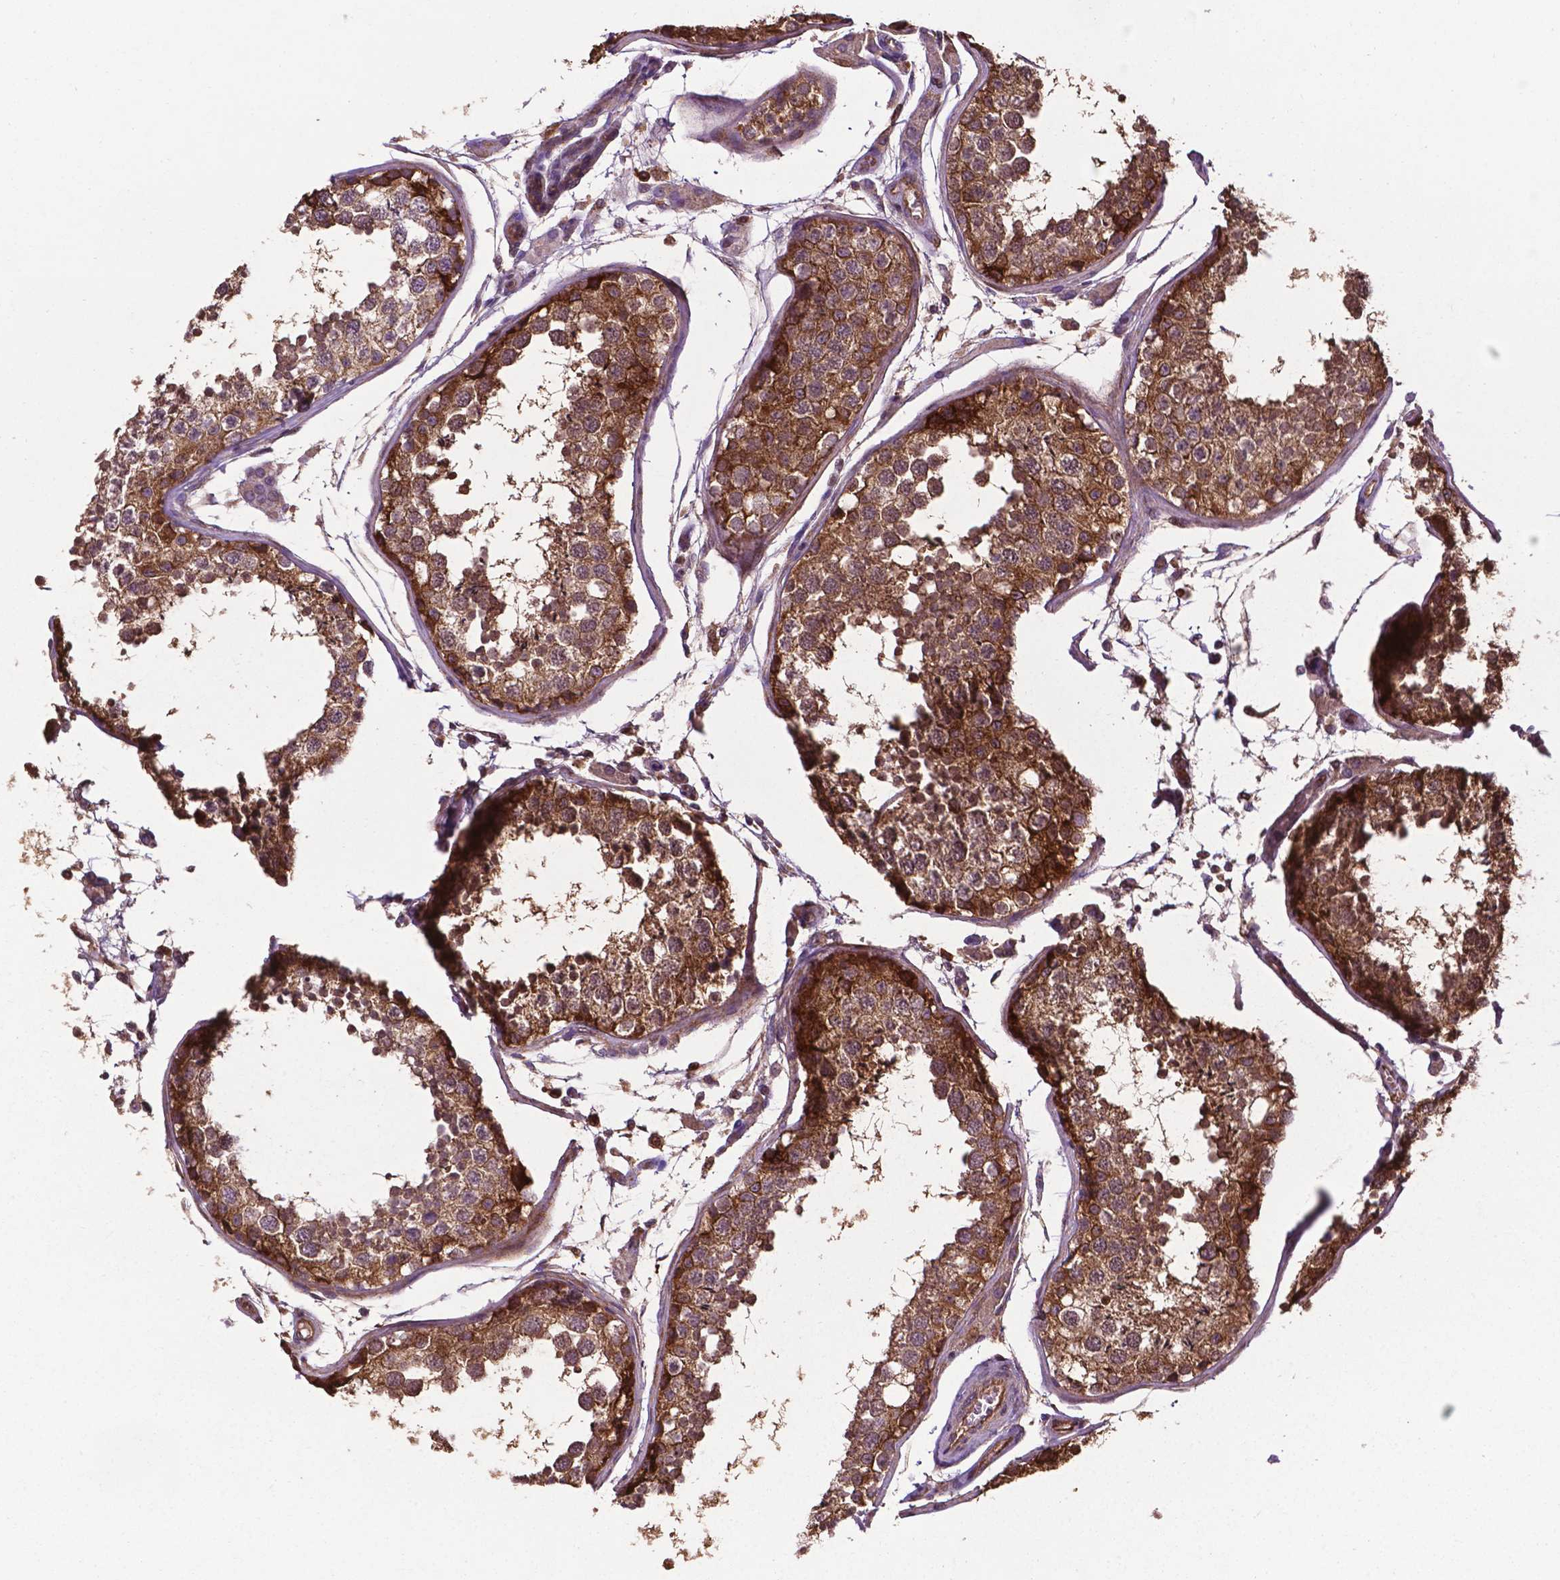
{"staining": {"intensity": "strong", "quantity": ">75%", "location": "cytoplasmic/membranous"}, "tissue": "testis", "cell_type": "Cells in seminiferous ducts", "image_type": "normal", "snomed": [{"axis": "morphology", "description": "Normal tissue, NOS"}, {"axis": "topography", "description": "Testis"}], "caption": "This histopathology image exhibits IHC staining of benign testis, with high strong cytoplasmic/membranous expression in about >75% of cells in seminiferous ducts.", "gene": "SMAD3", "patient": {"sex": "male", "age": 29}}